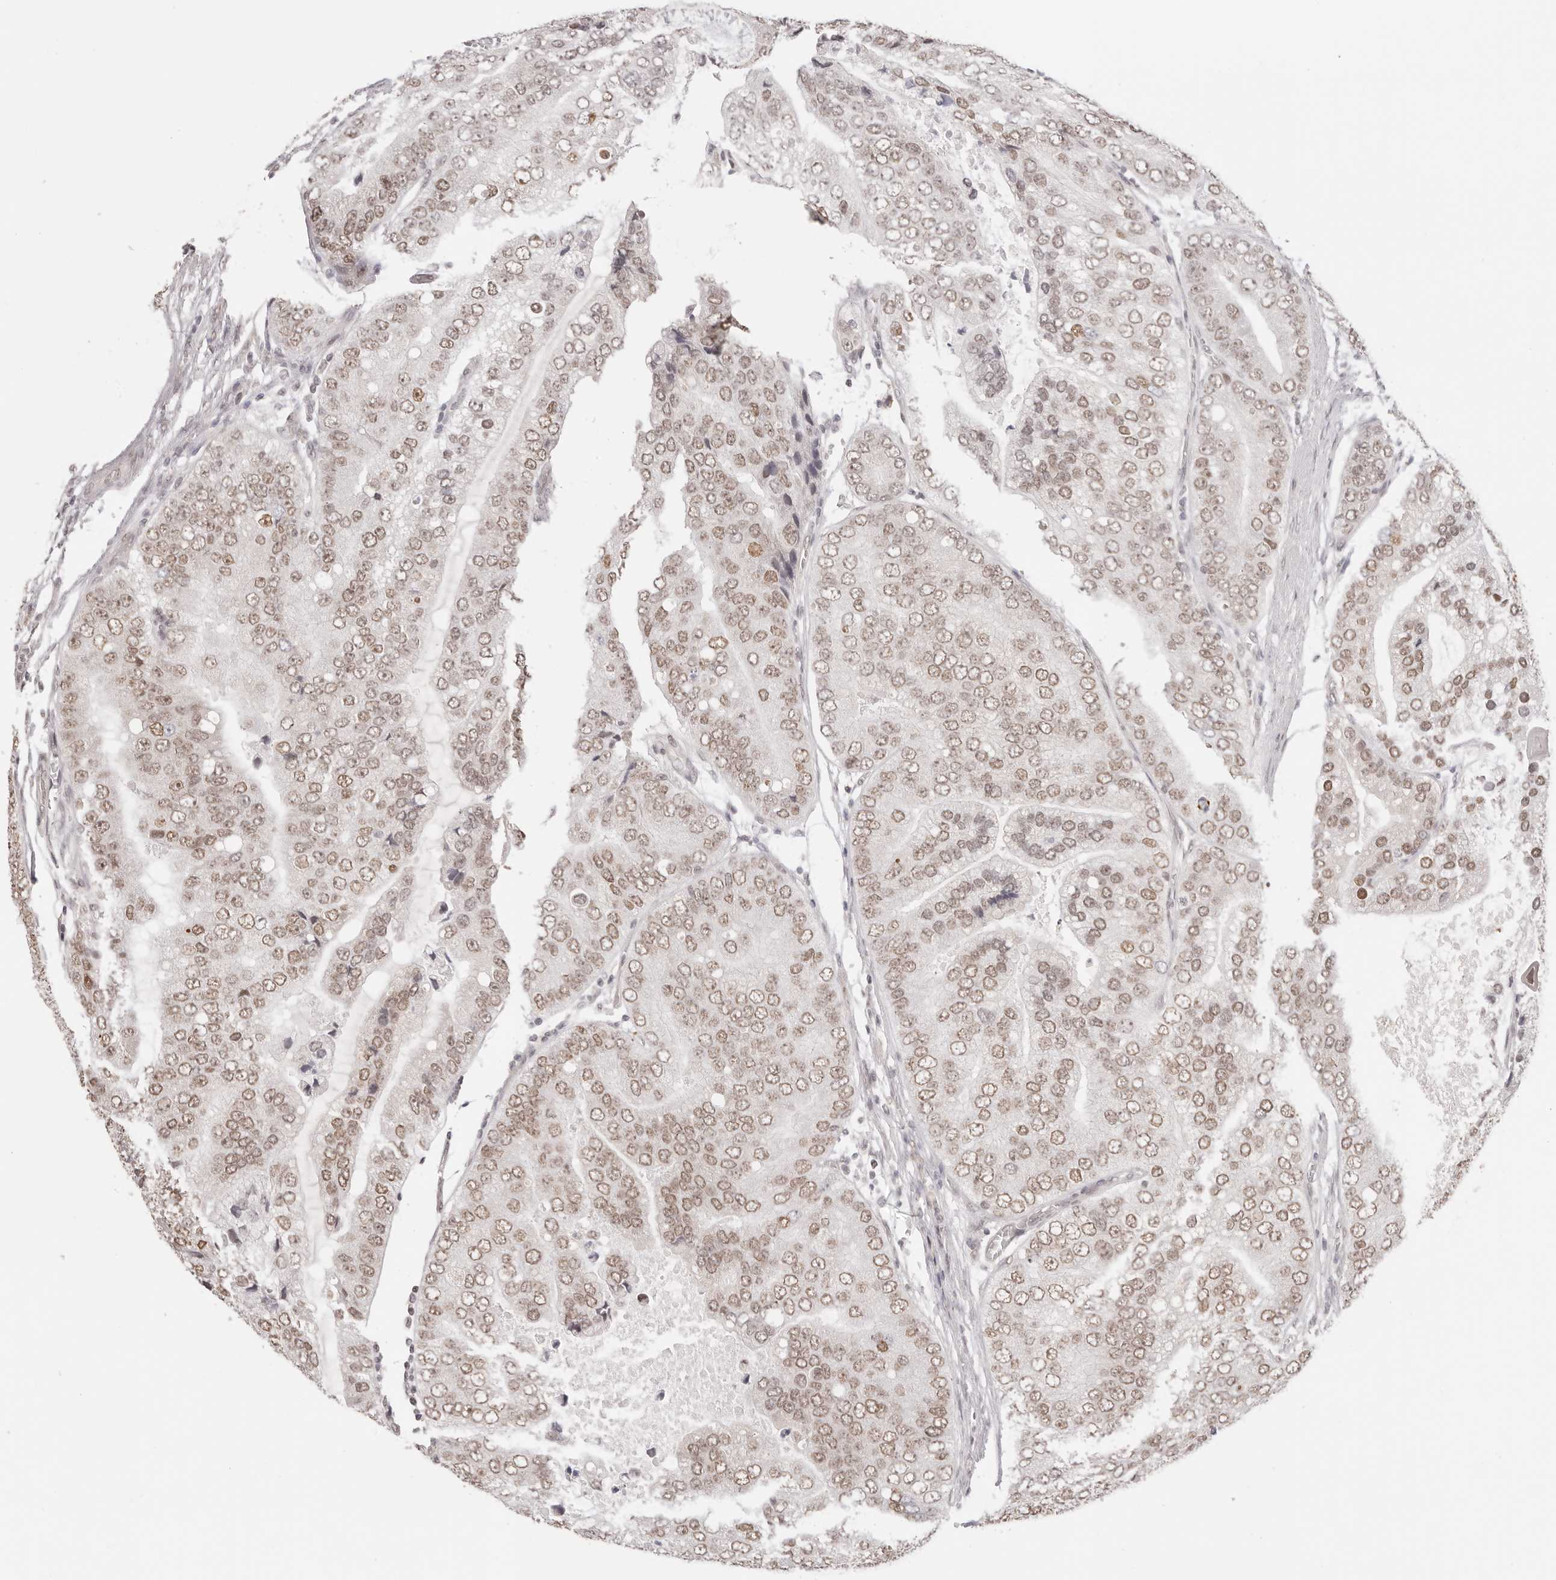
{"staining": {"intensity": "moderate", "quantity": ">75%", "location": "nuclear"}, "tissue": "prostate cancer", "cell_type": "Tumor cells", "image_type": "cancer", "snomed": [{"axis": "morphology", "description": "Adenocarcinoma, High grade"}, {"axis": "topography", "description": "Prostate"}], "caption": "Immunohistochemistry (IHC) (DAB) staining of prostate adenocarcinoma (high-grade) shows moderate nuclear protein expression in about >75% of tumor cells.", "gene": "RFC3", "patient": {"sex": "male", "age": 70}}